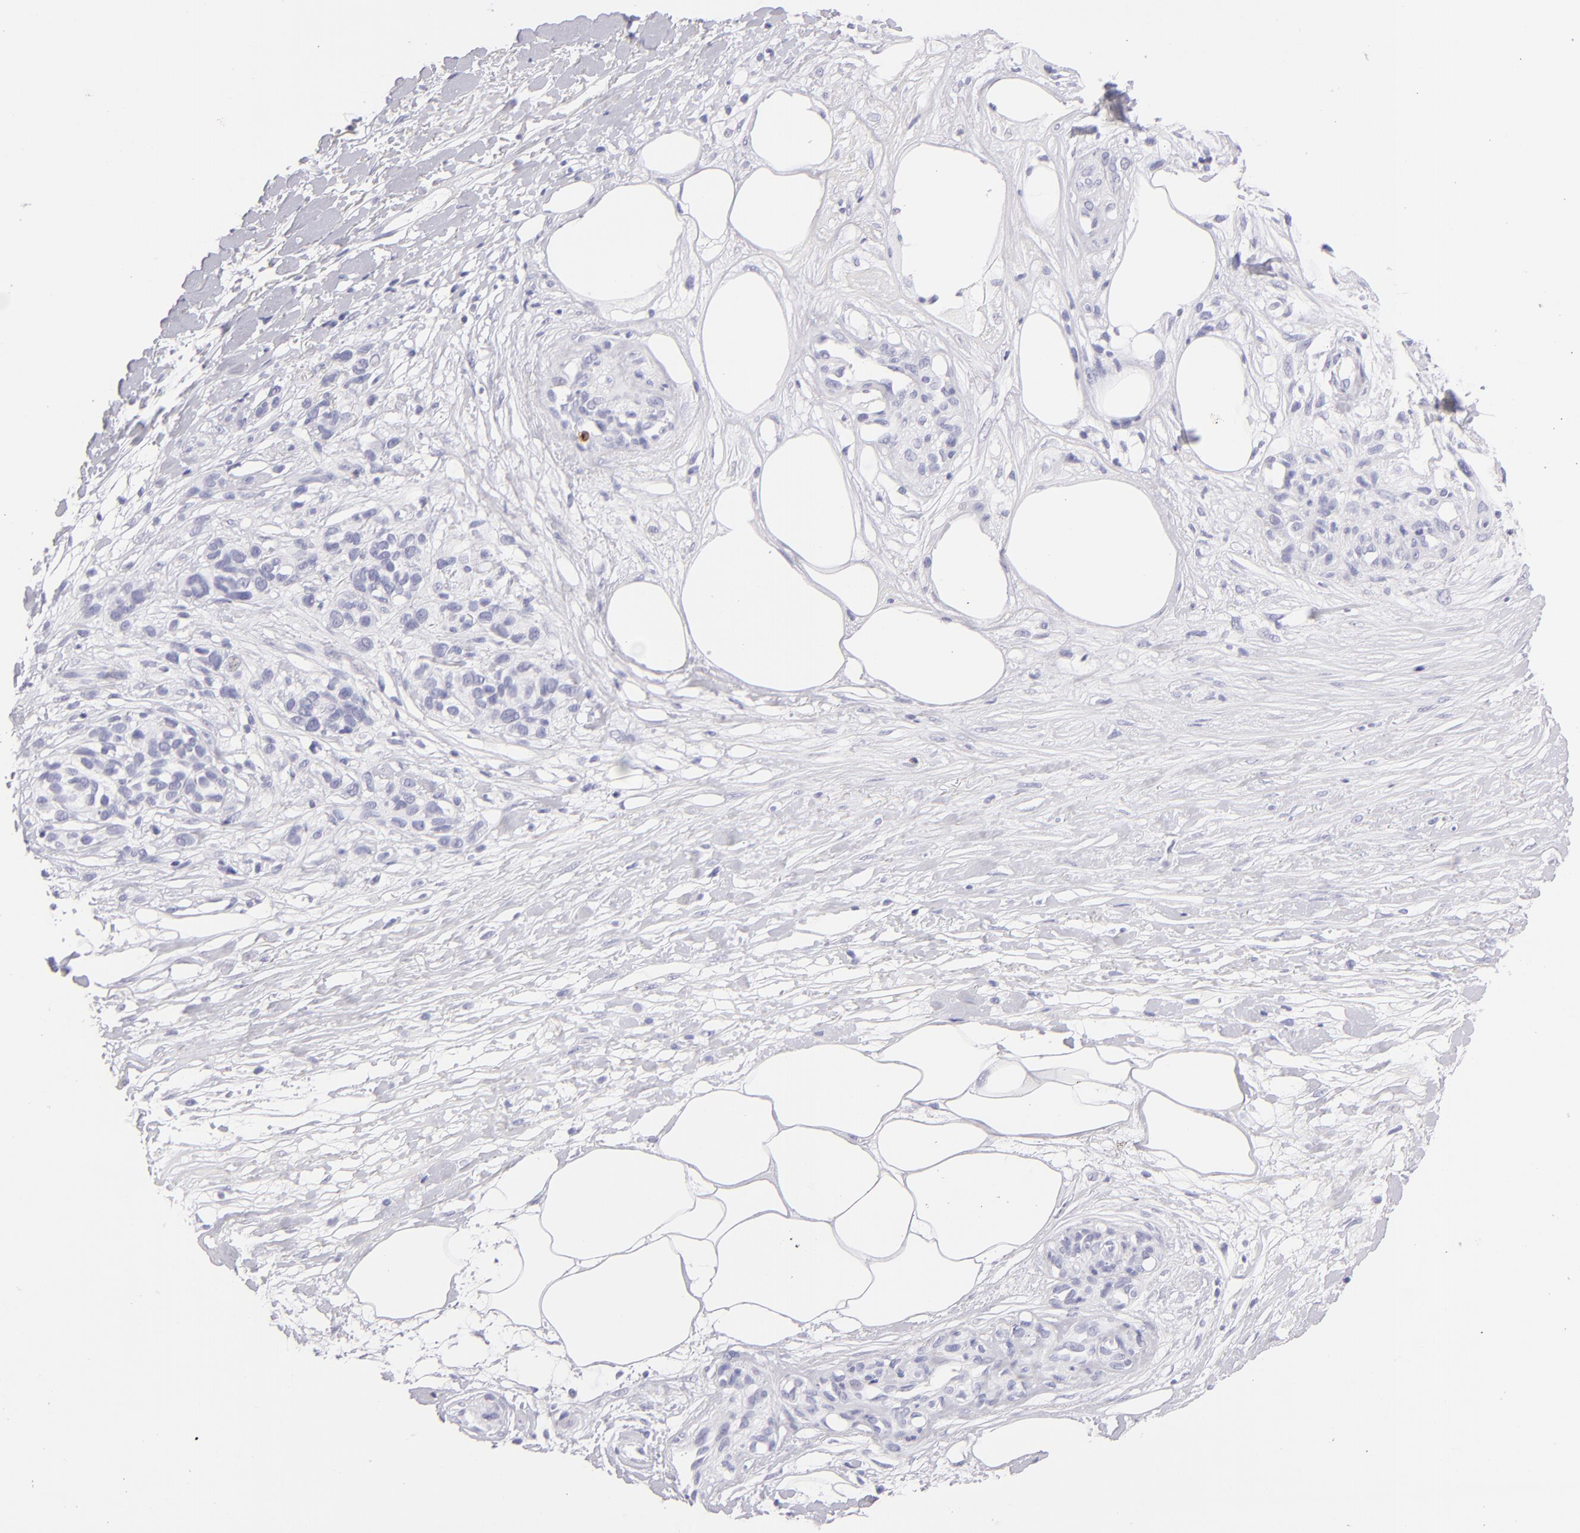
{"staining": {"intensity": "negative", "quantity": "none", "location": "none"}, "tissue": "melanoma", "cell_type": "Tumor cells", "image_type": "cancer", "snomed": [{"axis": "morphology", "description": "Malignant melanoma, NOS"}, {"axis": "topography", "description": "Skin"}], "caption": "Immunohistochemistry (IHC) photomicrograph of human malignant melanoma stained for a protein (brown), which demonstrates no staining in tumor cells. The staining was performed using DAB to visualize the protein expression in brown, while the nuclei were stained in blue with hematoxylin (Magnification: 20x).", "gene": "PRF1", "patient": {"sex": "female", "age": 85}}